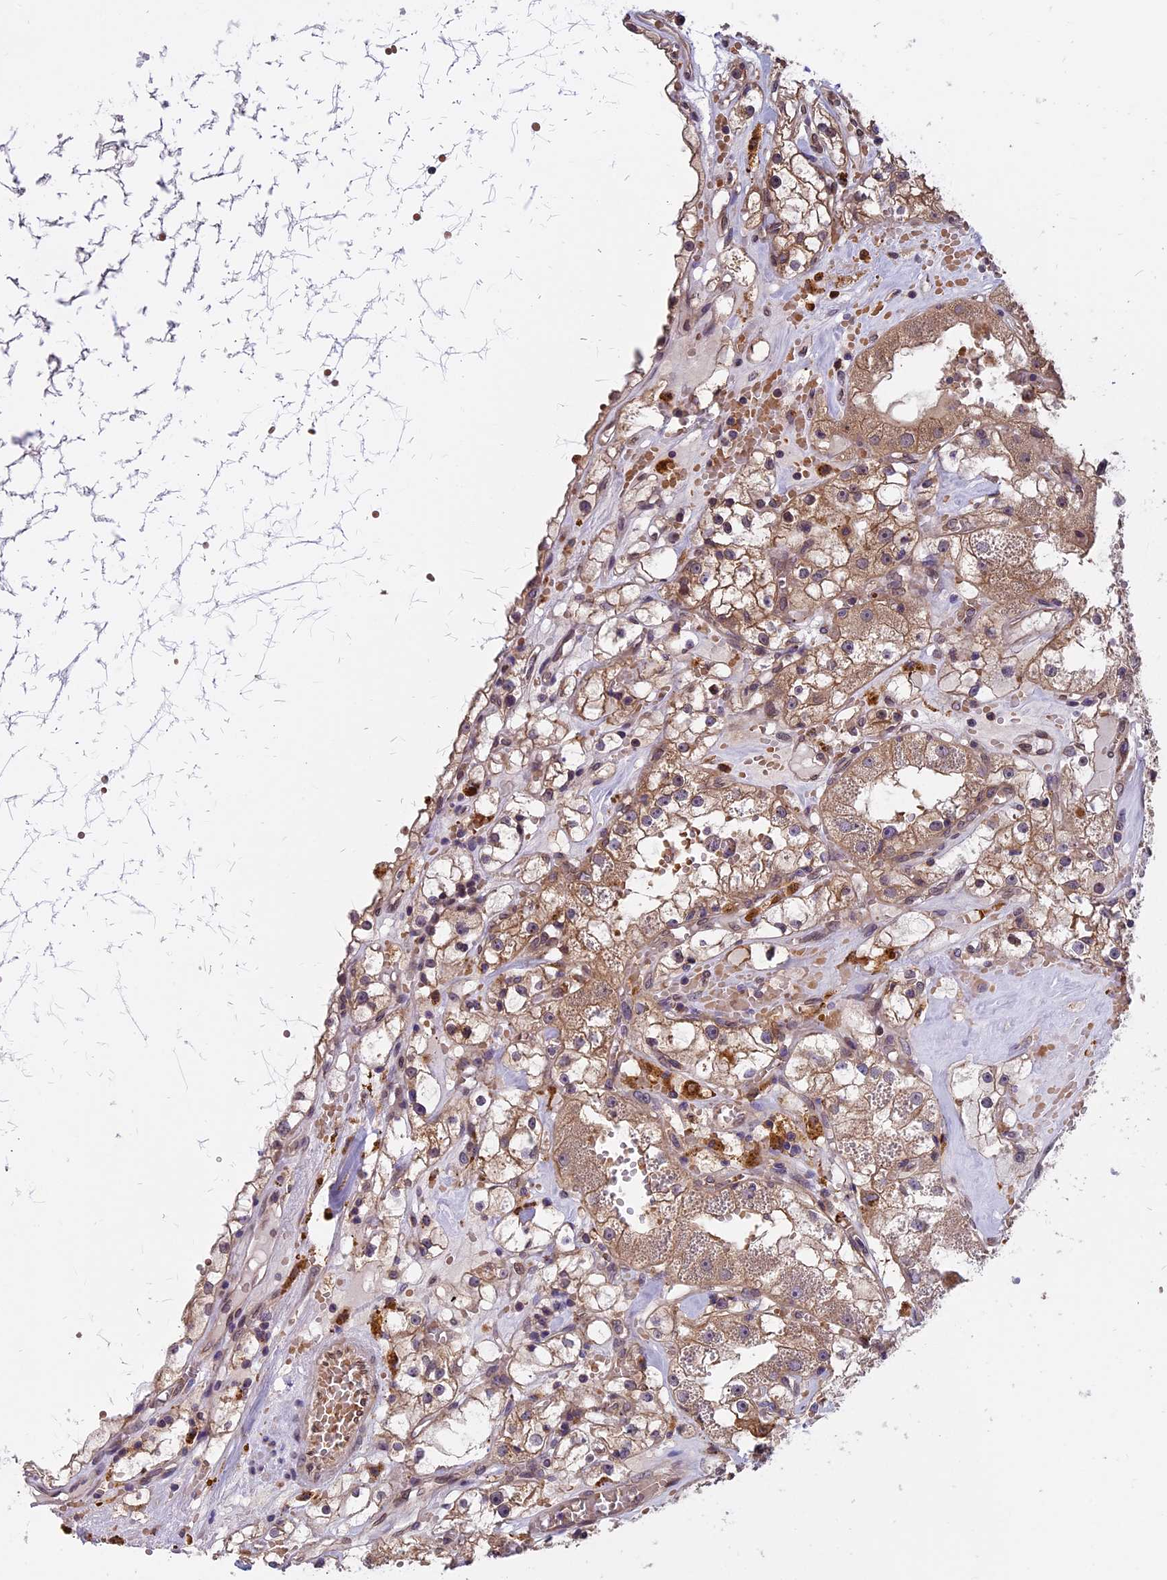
{"staining": {"intensity": "moderate", "quantity": ">75%", "location": "cytoplasmic/membranous"}, "tissue": "renal cancer", "cell_type": "Tumor cells", "image_type": "cancer", "snomed": [{"axis": "morphology", "description": "Adenocarcinoma, NOS"}, {"axis": "topography", "description": "Kidney"}], "caption": "Moderate cytoplasmic/membranous protein positivity is seen in about >75% of tumor cells in renal adenocarcinoma. The staining was performed using DAB (3,3'-diaminobenzidine) to visualize the protein expression in brown, while the nuclei were stained in blue with hematoxylin (Magnification: 20x).", "gene": "CHMP2A", "patient": {"sex": "male", "age": 56}}